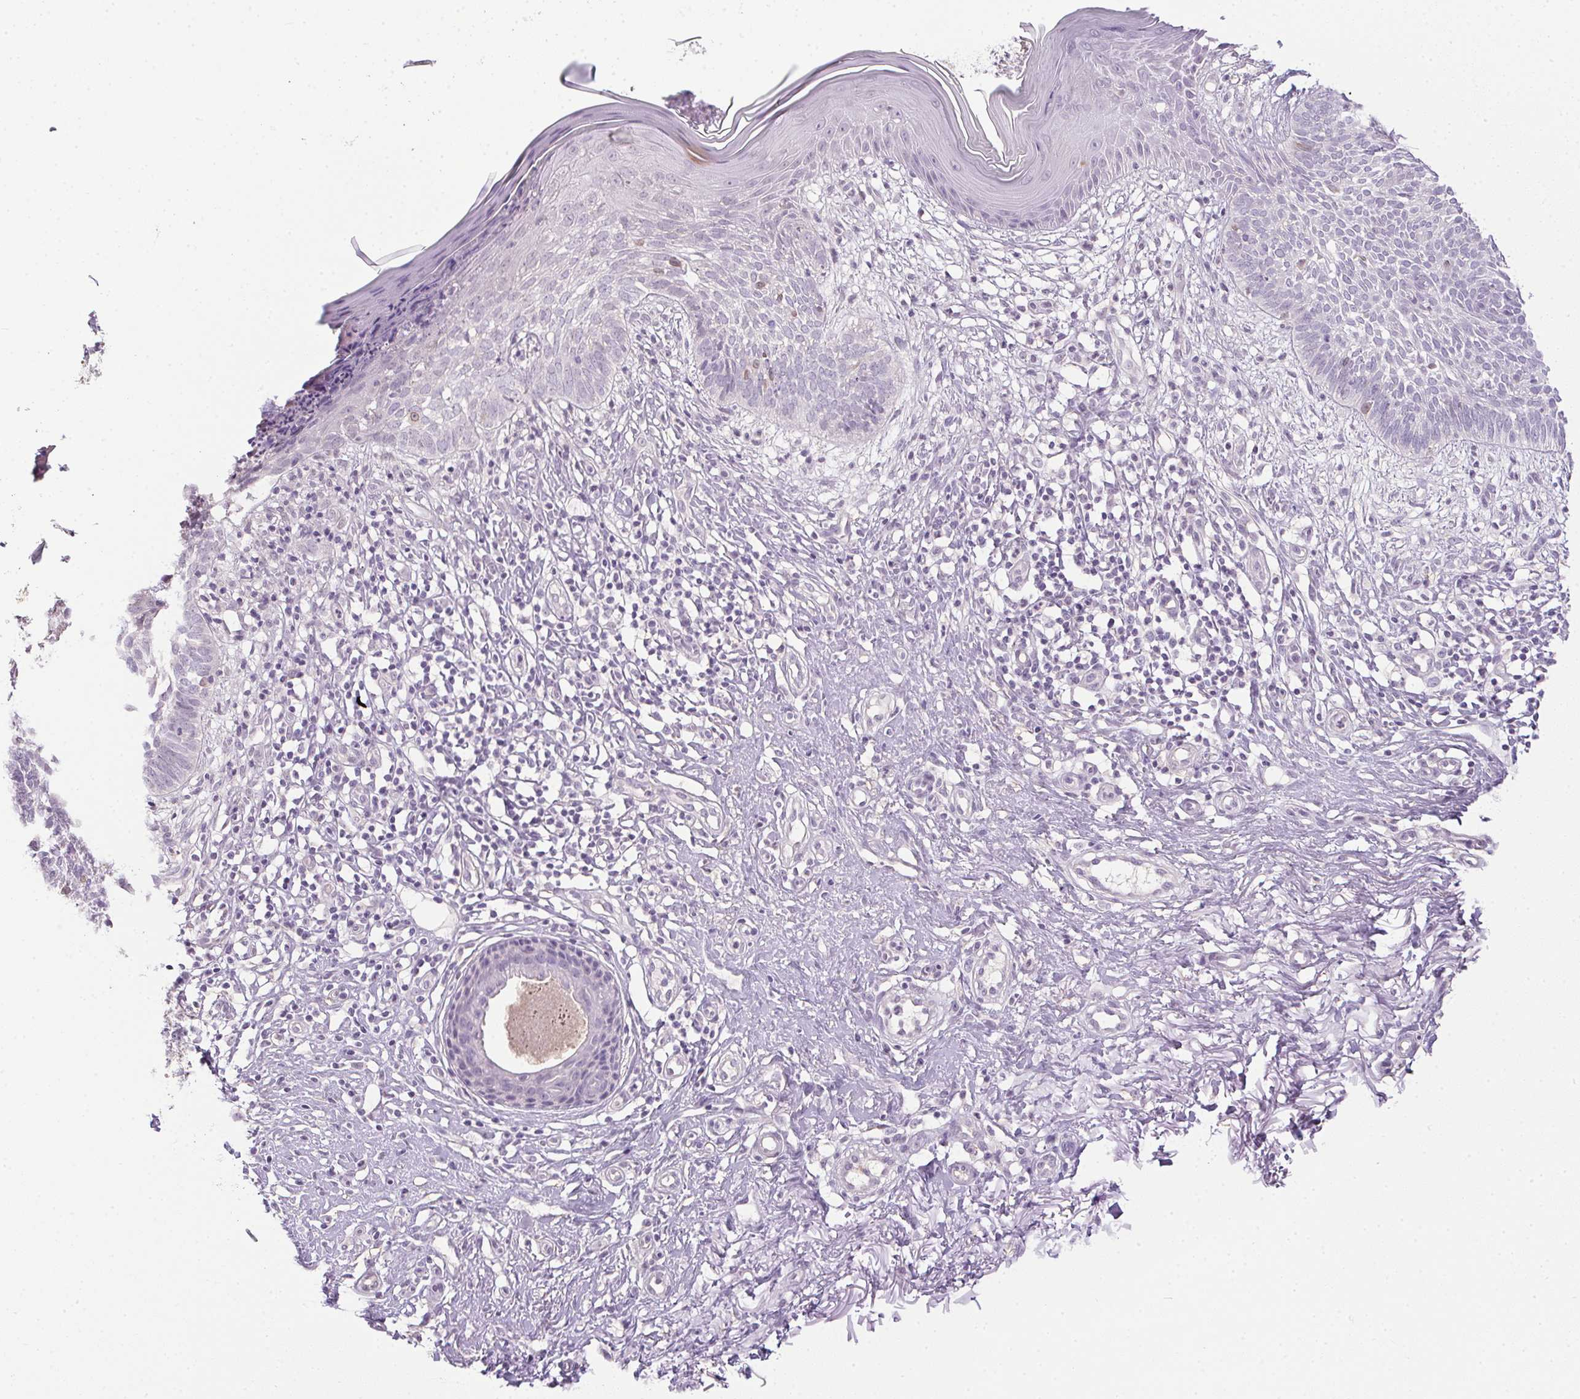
{"staining": {"intensity": "negative", "quantity": "none", "location": "none"}, "tissue": "skin cancer", "cell_type": "Tumor cells", "image_type": "cancer", "snomed": [{"axis": "morphology", "description": "Basal cell carcinoma"}, {"axis": "topography", "description": "Skin"}], "caption": "IHC of skin cancer (basal cell carcinoma) demonstrates no expression in tumor cells.", "gene": "PRL", "patient": {"sex": "female", "age": 84}}